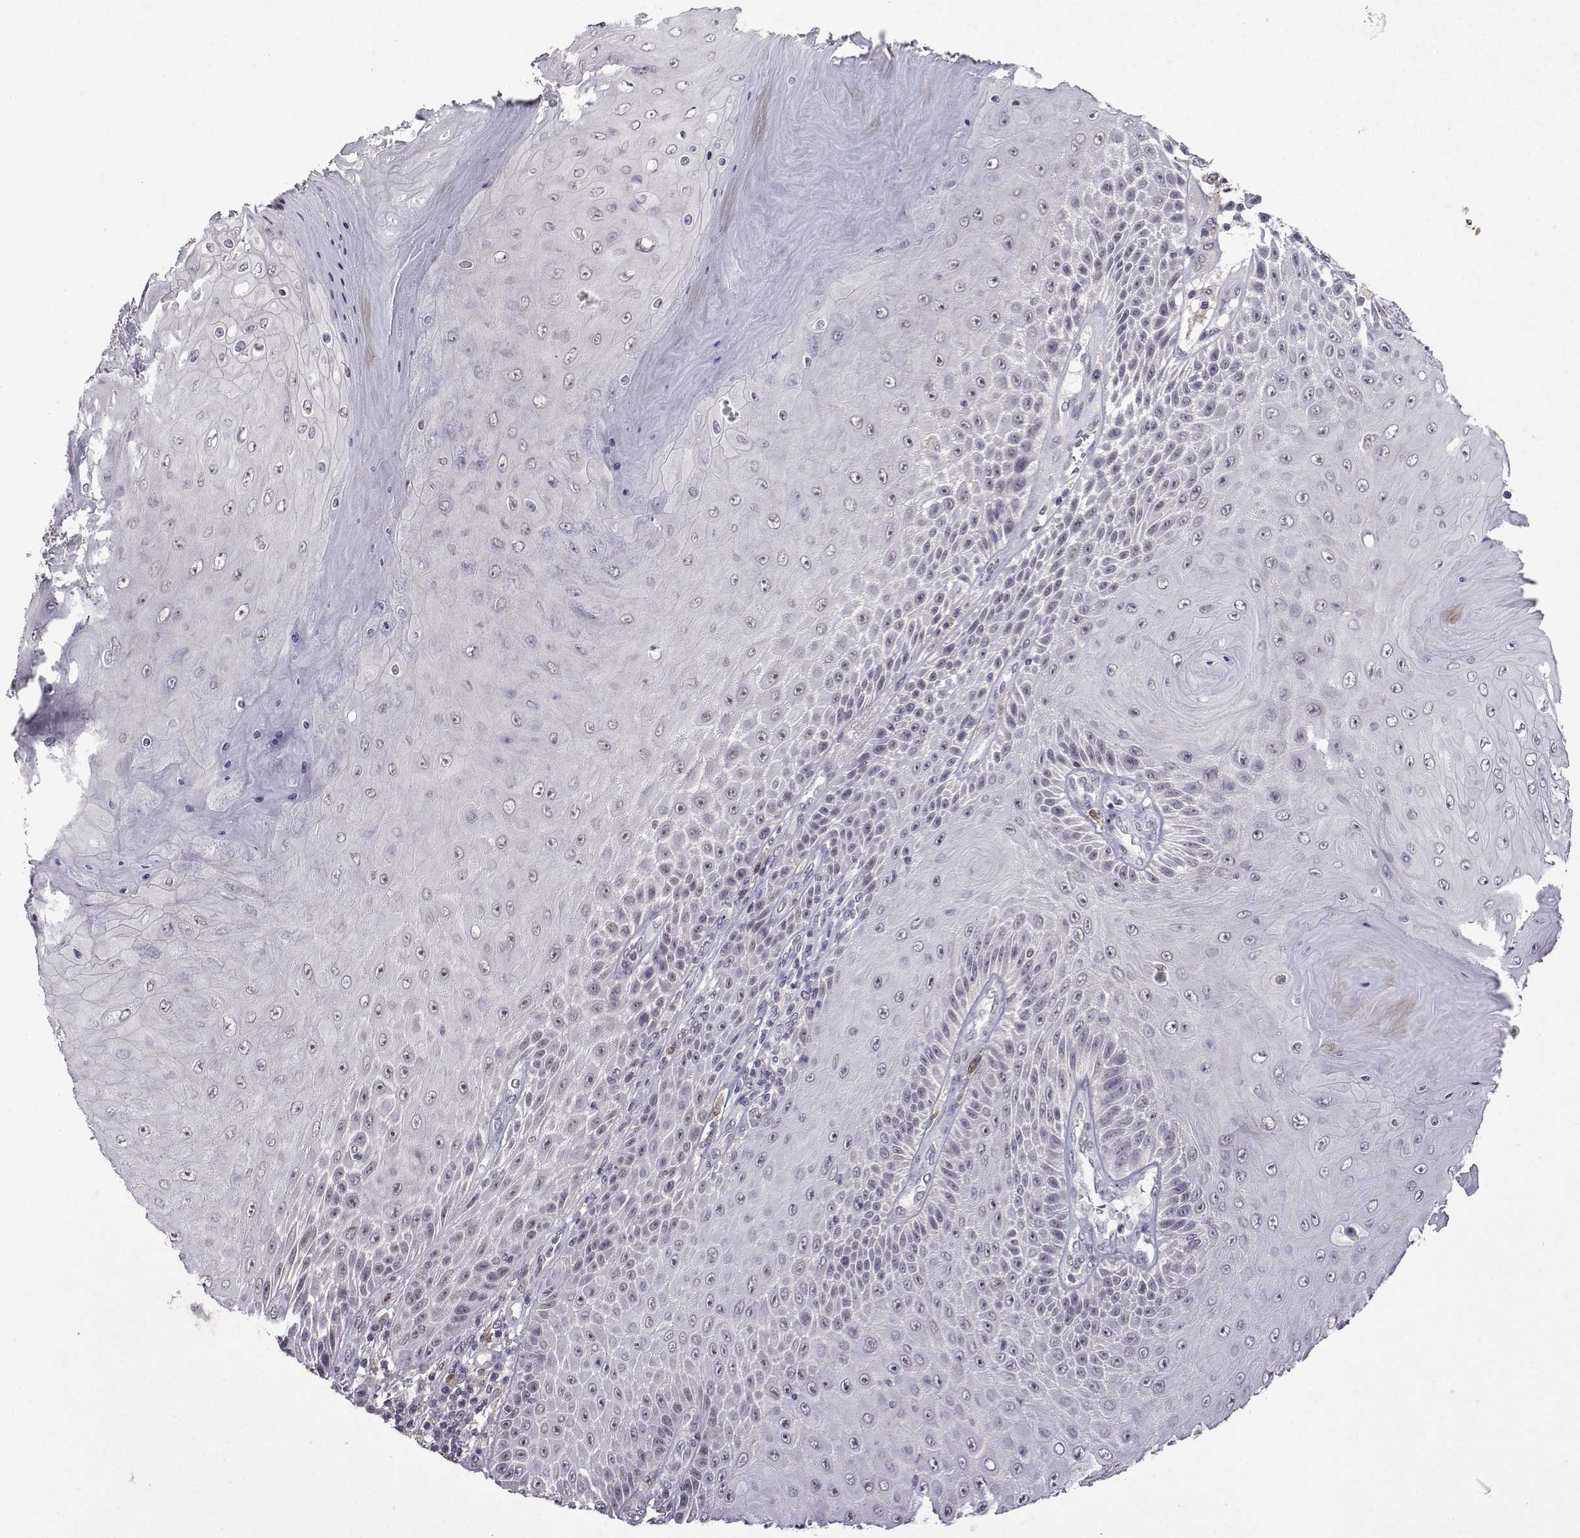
{"staining": {"intensity": "negative", "quantity": "none", "location": "none"}, "tissue": "skin cancer", "cell_type": "Tumor cells", "image_type": "cancer", "snomed": [{"axis": "morphology", "description": "Squamous cell carcinoma, NOS"}, {"axis": "topography", "description": "Skin"}], "caption": "High magnification brightfield microscopy of squamous cell carcinoma (skin) stained with DAB (3,3'-diaminobenzidine) (brown) and counterstained with hematoxylin (blue): tumor cells show no significant positivity.", "gene": "CCL28", "patient": {"sex": "male", "age": 62}}